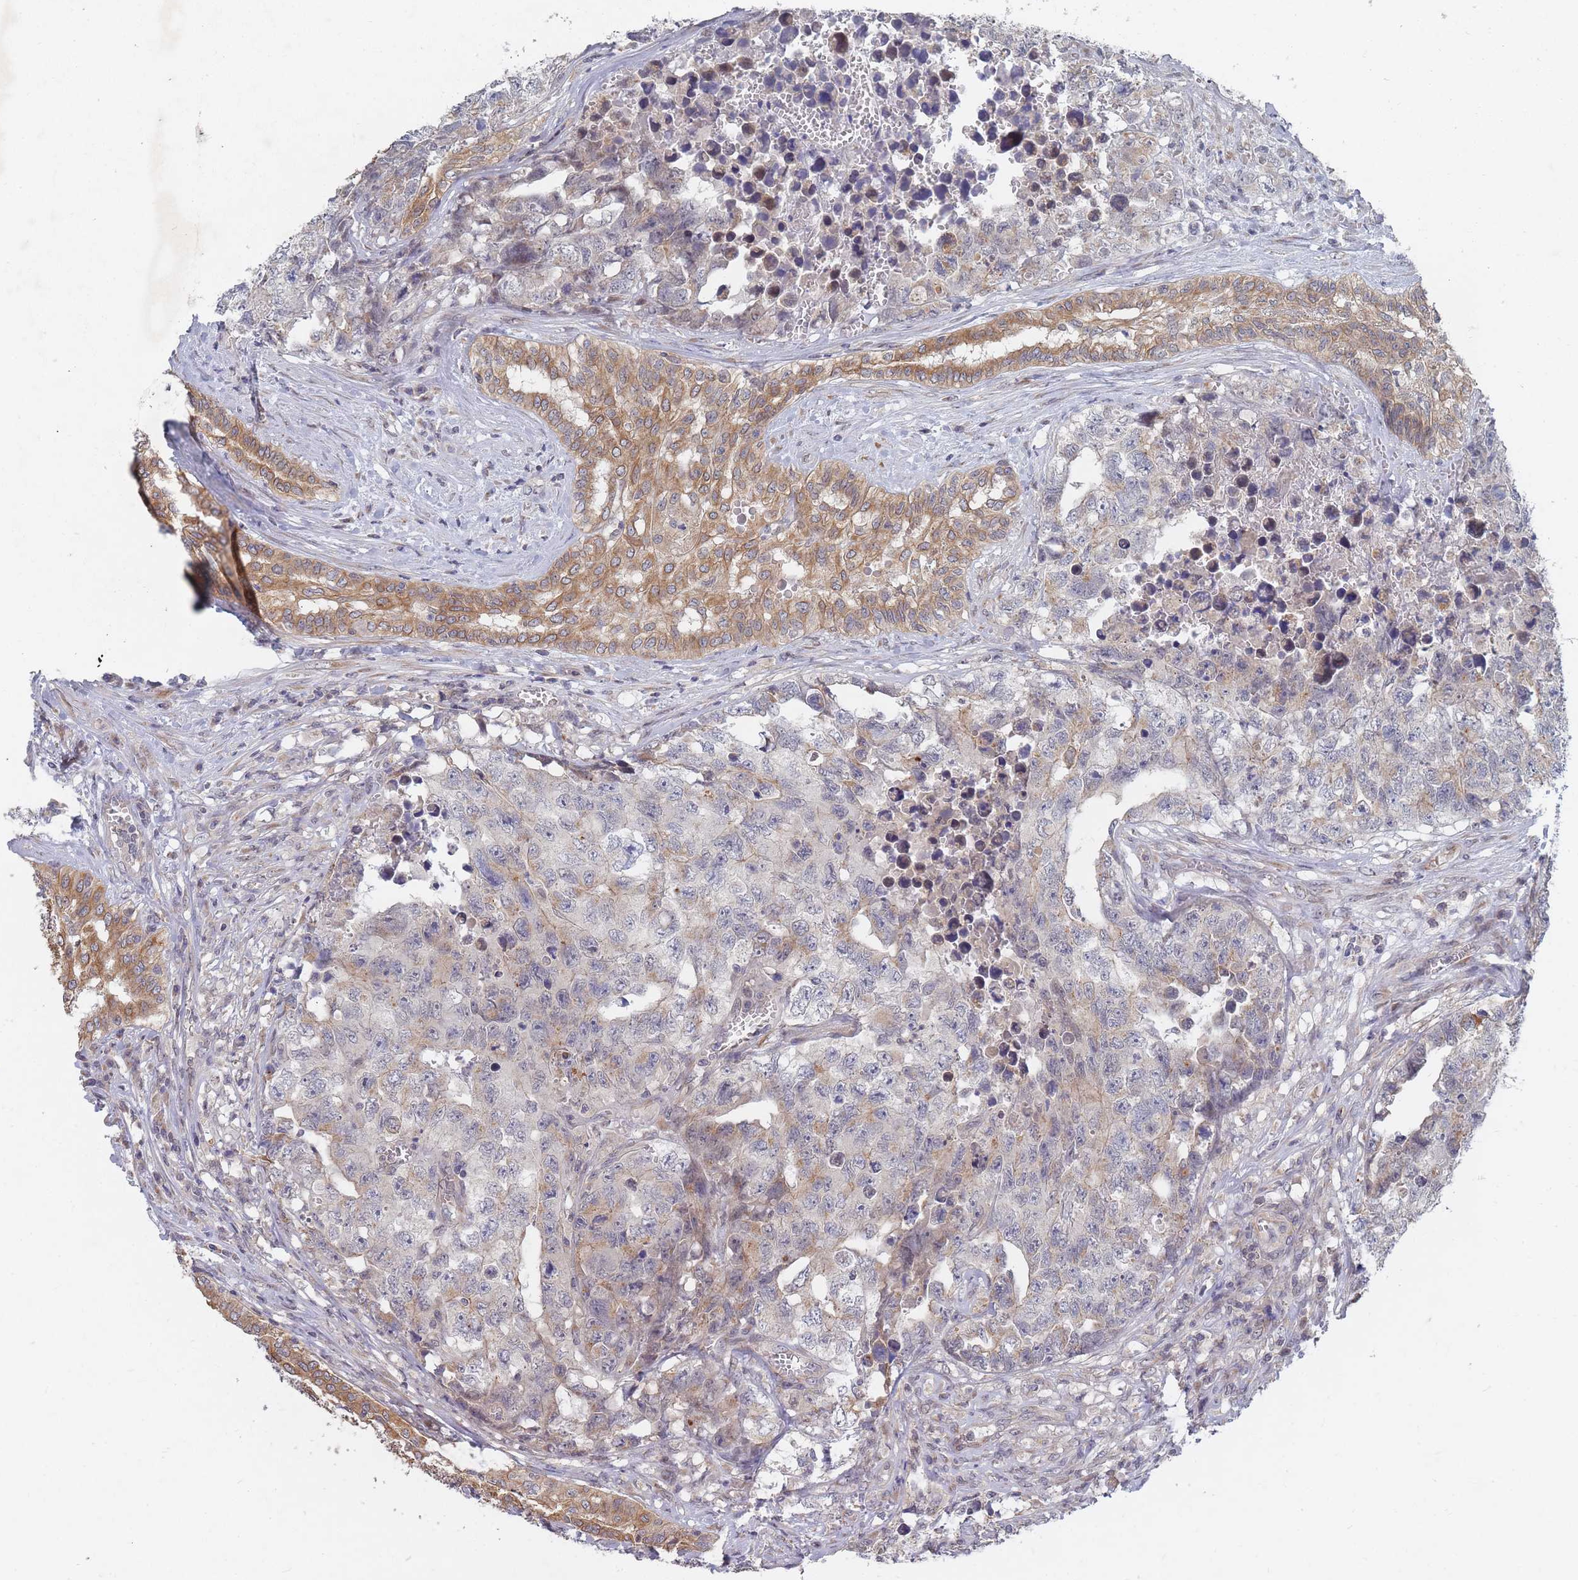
{"staining": {"intensity": "moderate", "quantity": "<25%", "location": "cytoplasmic/membranous"}, "tissue": "testis cancer", "cell_type": "Tumor cells", "image_type": "cancer", "snomed": [{"axis": "morphology", "description": "Carcinoma, Embryonal, NOS"}, {"axis": "topography", "description": "Testis"}], "caption": "Moderate cytoplasmic/membranous positivity is identified in approximately <25% of tumor cells in testis embryonal carcinoma. The protein is shown in brown color, while the nuclei are stained blue.", "gene": "SLC35F5", "patient": {"sex": "male", "age": 31}}